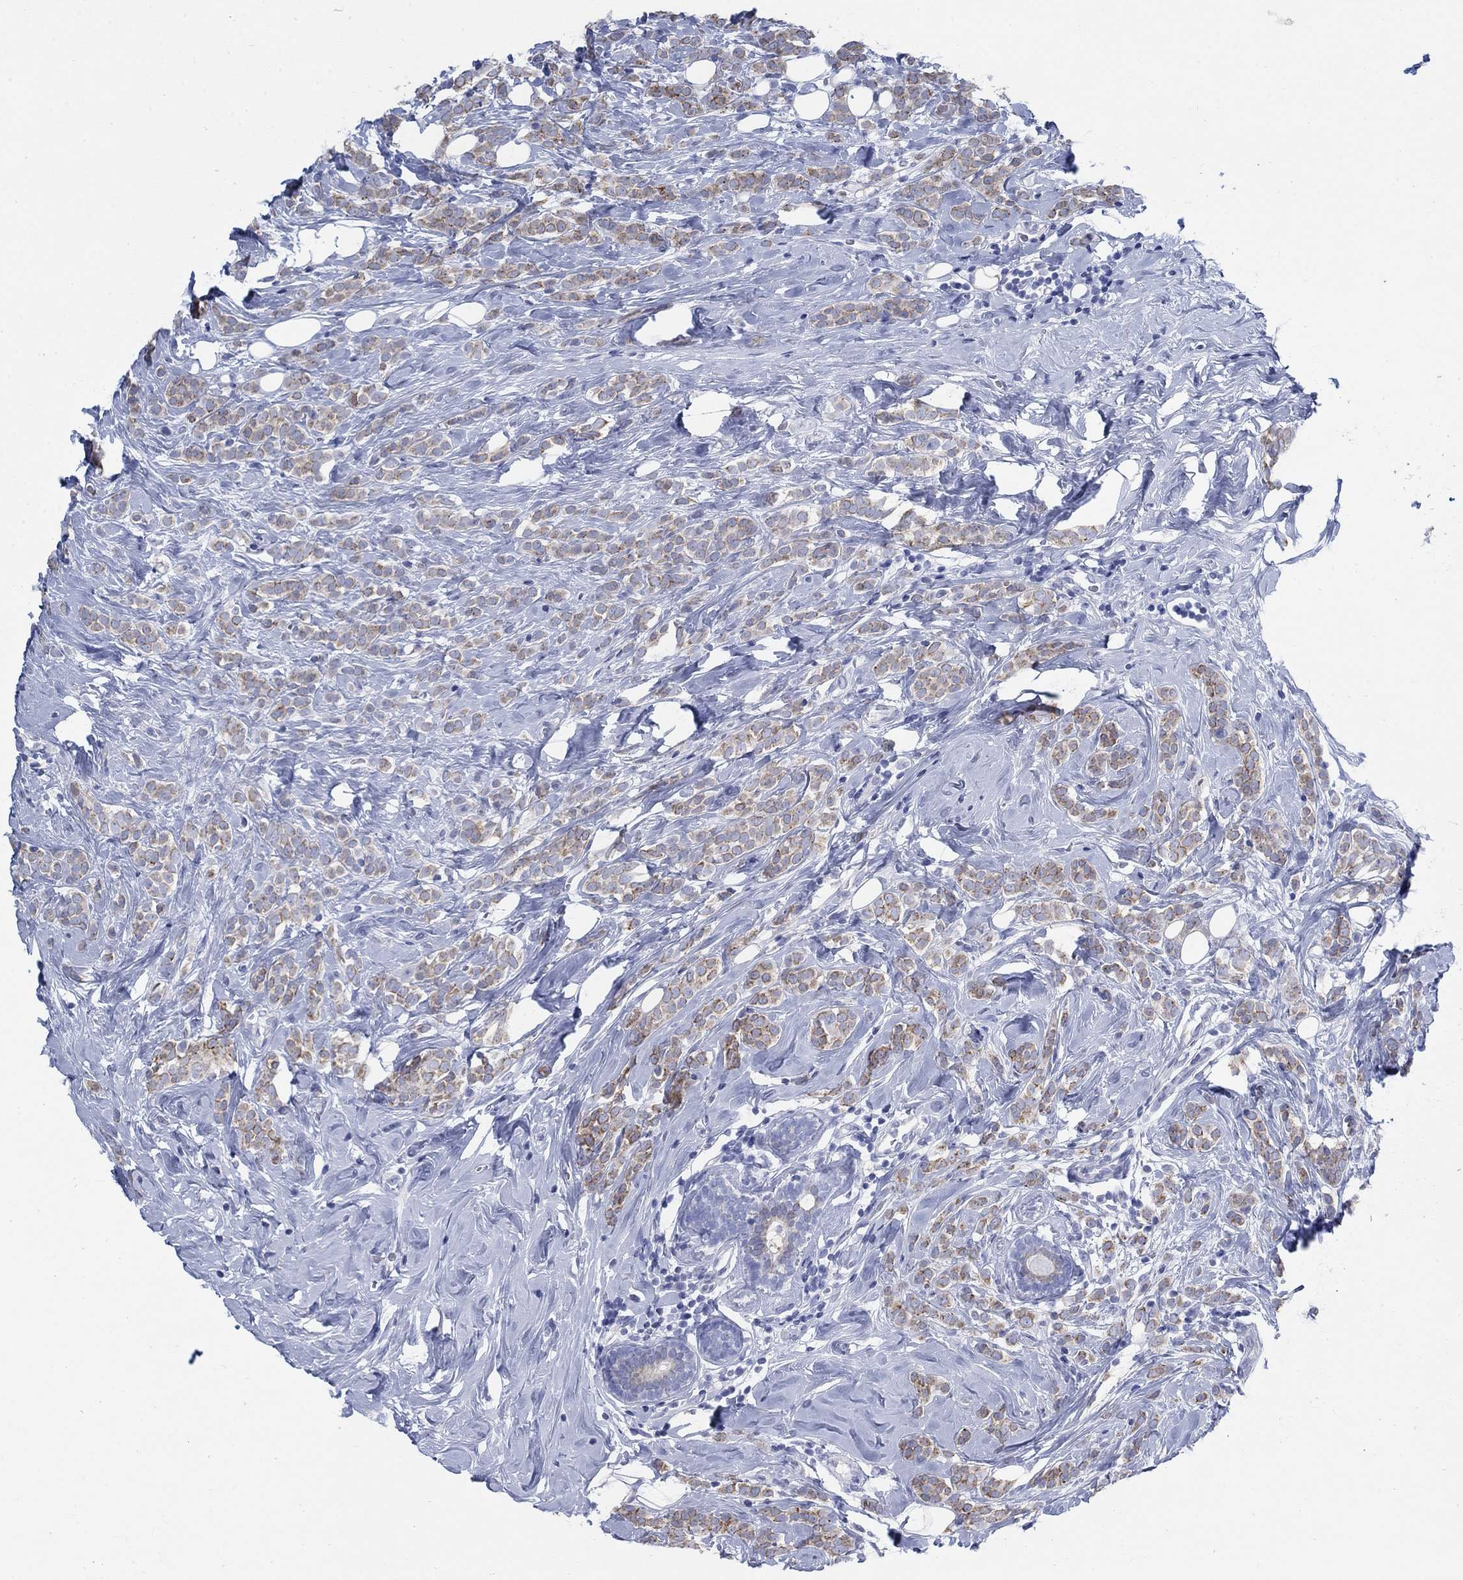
{"staining": {"intensity": "moderate", "quantity": "25%-75%", "location": "cytoplasmic/membranous"}, "tissue": "breast cancer", "cell_type": "Tumor cells", "image_type": "cancer", "snomed": [{"axis": "morphology", "description": "Lobular carcinoma"}, {"axis": "topography", "description": "Breast"}], "caption": "Immunohistochemistry image of neoplastic tissue: breast cancer stained using immunohistochemistry exhibits medium levels of moderate protein expression localized specifically in the cytoplasmic/membranous of tumor cells, appearing as a cytoplasmic/membranous brown color.", "gene": "SCCPDH", "patient": {"sex": "female", "age": 49}}